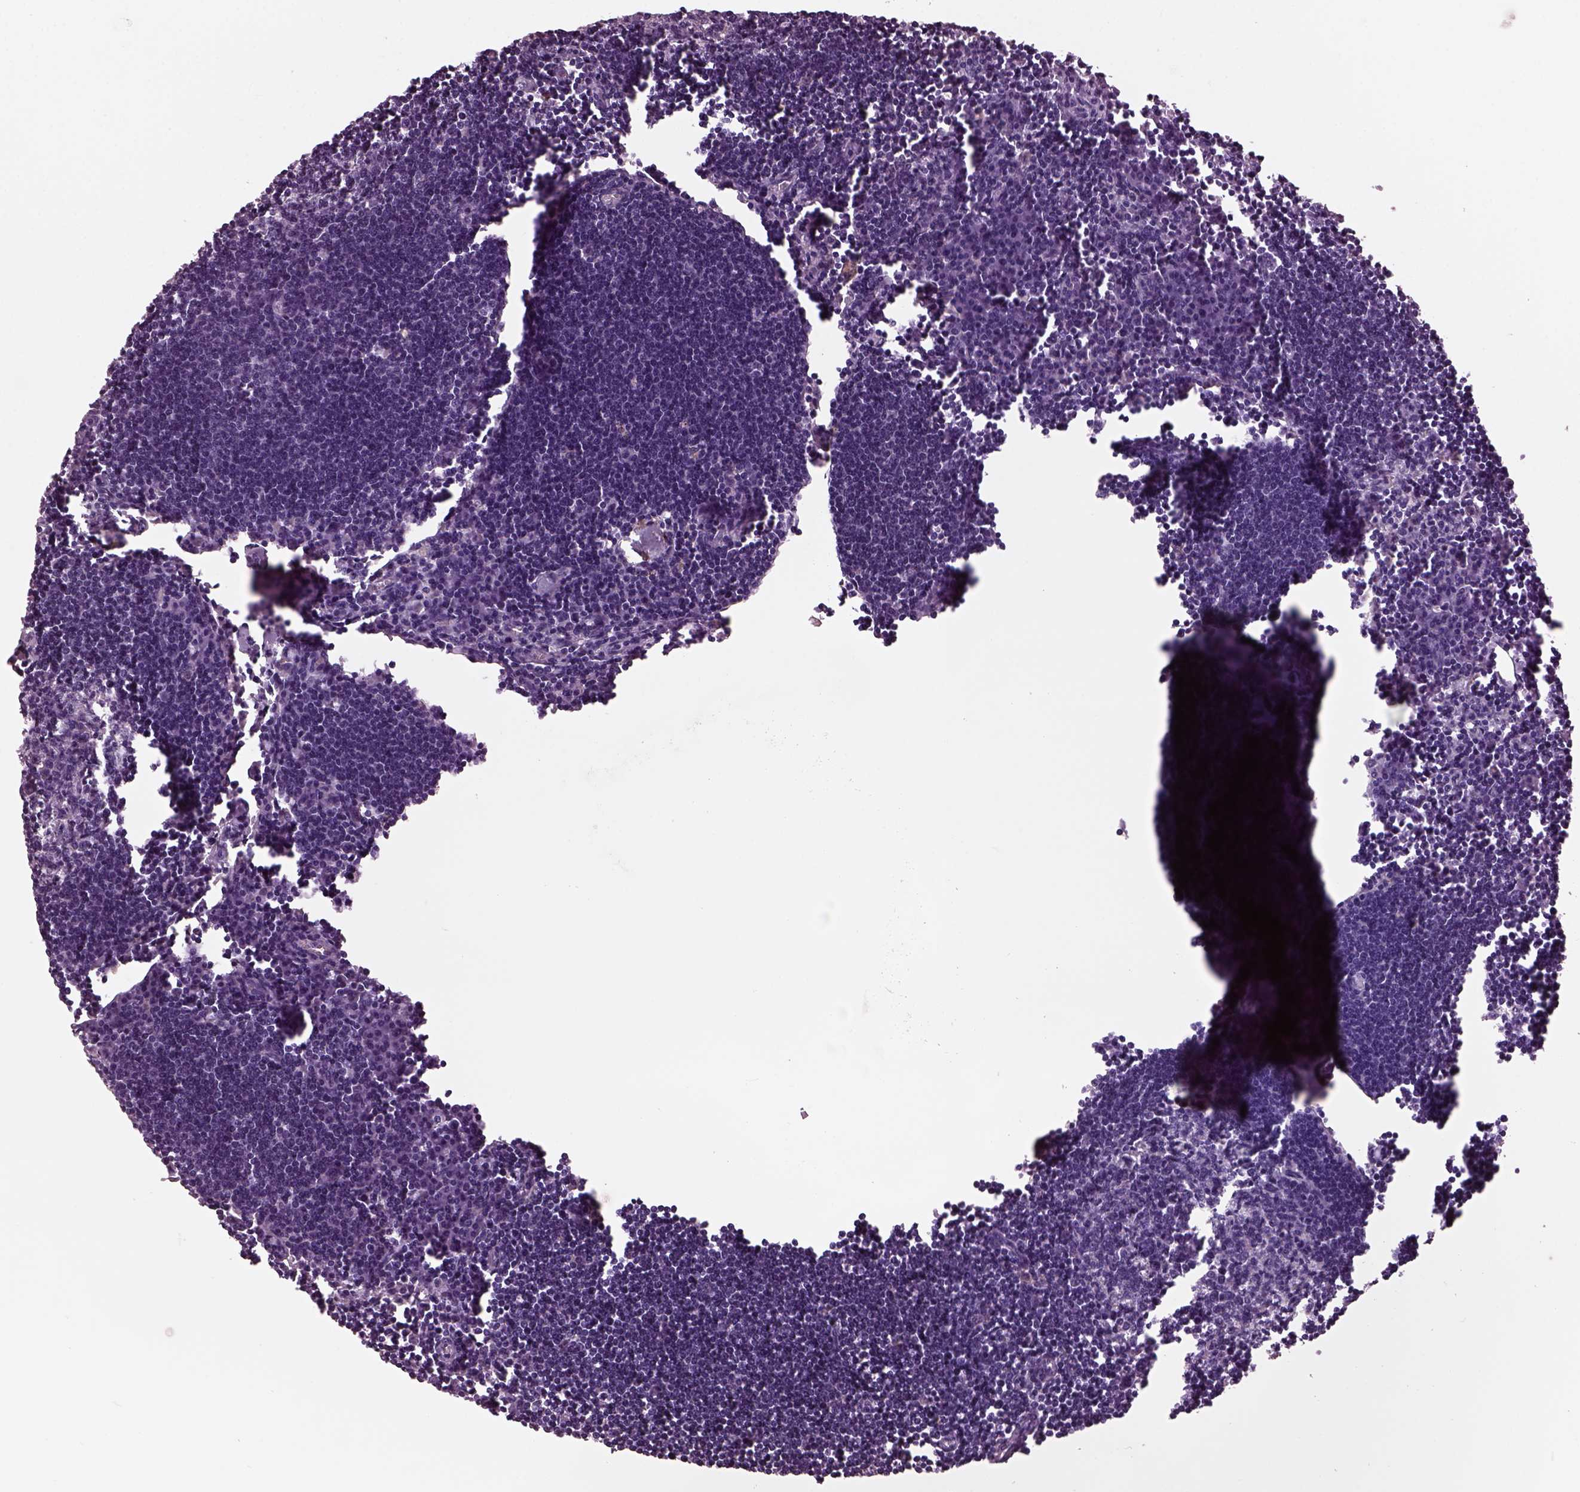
{"staining": {"intensity": "negative", "quantity": "none", "location": "none"}, "tissue": "lymph node", "cell_type": "Germinal center cells", "image_type": "normal", "snomed": [{"axis": "morphology", "description": "Normal tissue, NOS"}, {"axis": "topography", "description": "Lymph node"}], "caption": "The IHC histopathology image has no significant positivity in germinal center cells of lymph node. (DAB (3,3'-diaminobenzidine) IHC, high magnification).", "gene": "SHTN1", "patient": {"sex": "male", "age": 55}}